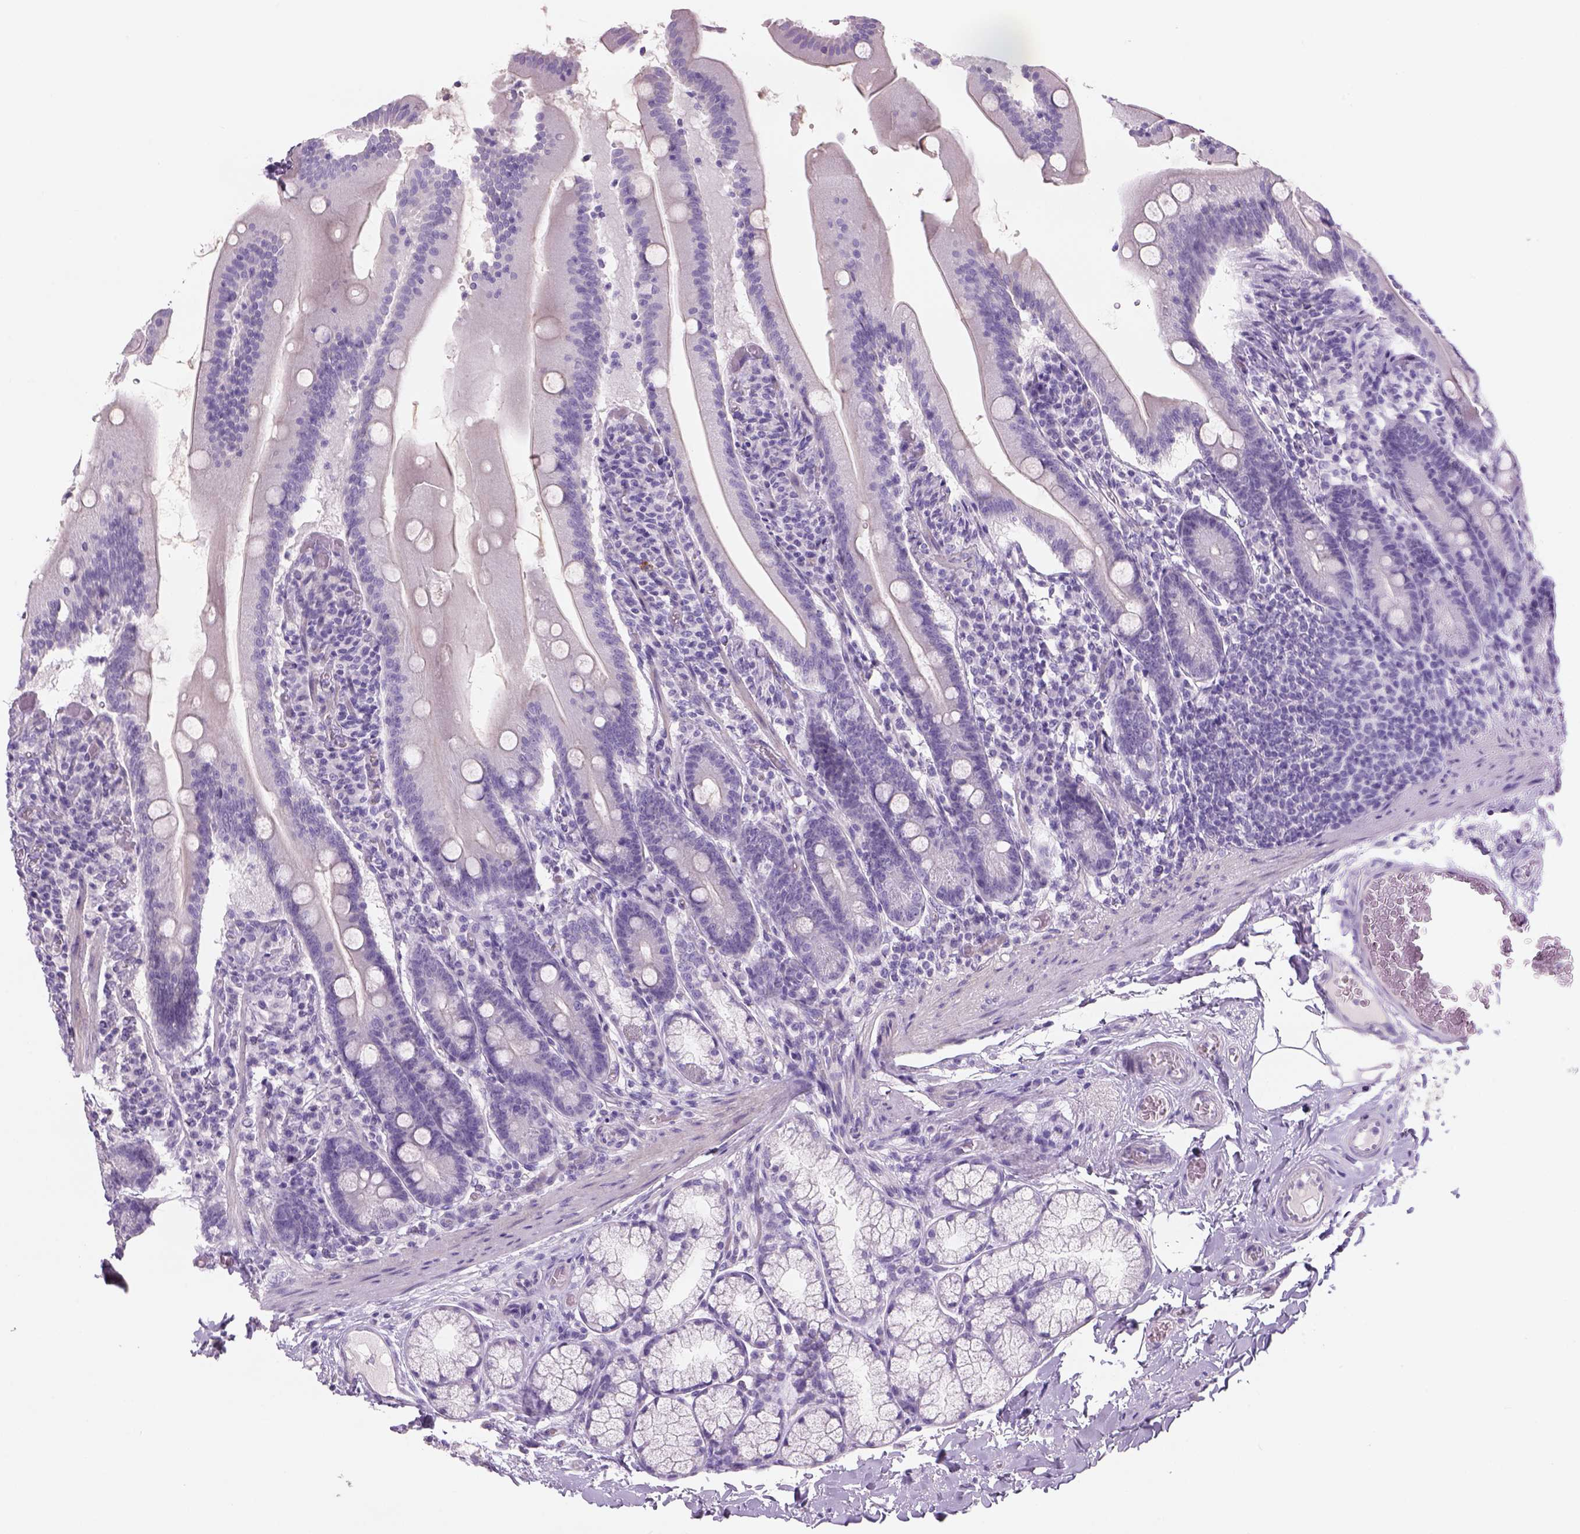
{"staining": {"intensity": "negative", "quantity": "none", "location": "none"}, "tissue": "small intestine", "cell_type": "Glandular cells", "image_type": "normal", "snomed": [{"axis": "morphology", "description": "Normal tissue, NOS"}, {"axis": "topography", "description": "Small intestine"}], "caption": "Glandular cells show no significant protein positivity in unremarkable small intestine. (DAB (3,3'-diaminobenzidine) immunohistochemistry (IHC) visualized using brightfield microscopy, high magnification).", "gene": "TENM4", "patient": {"sex": "male", "age": 37}}